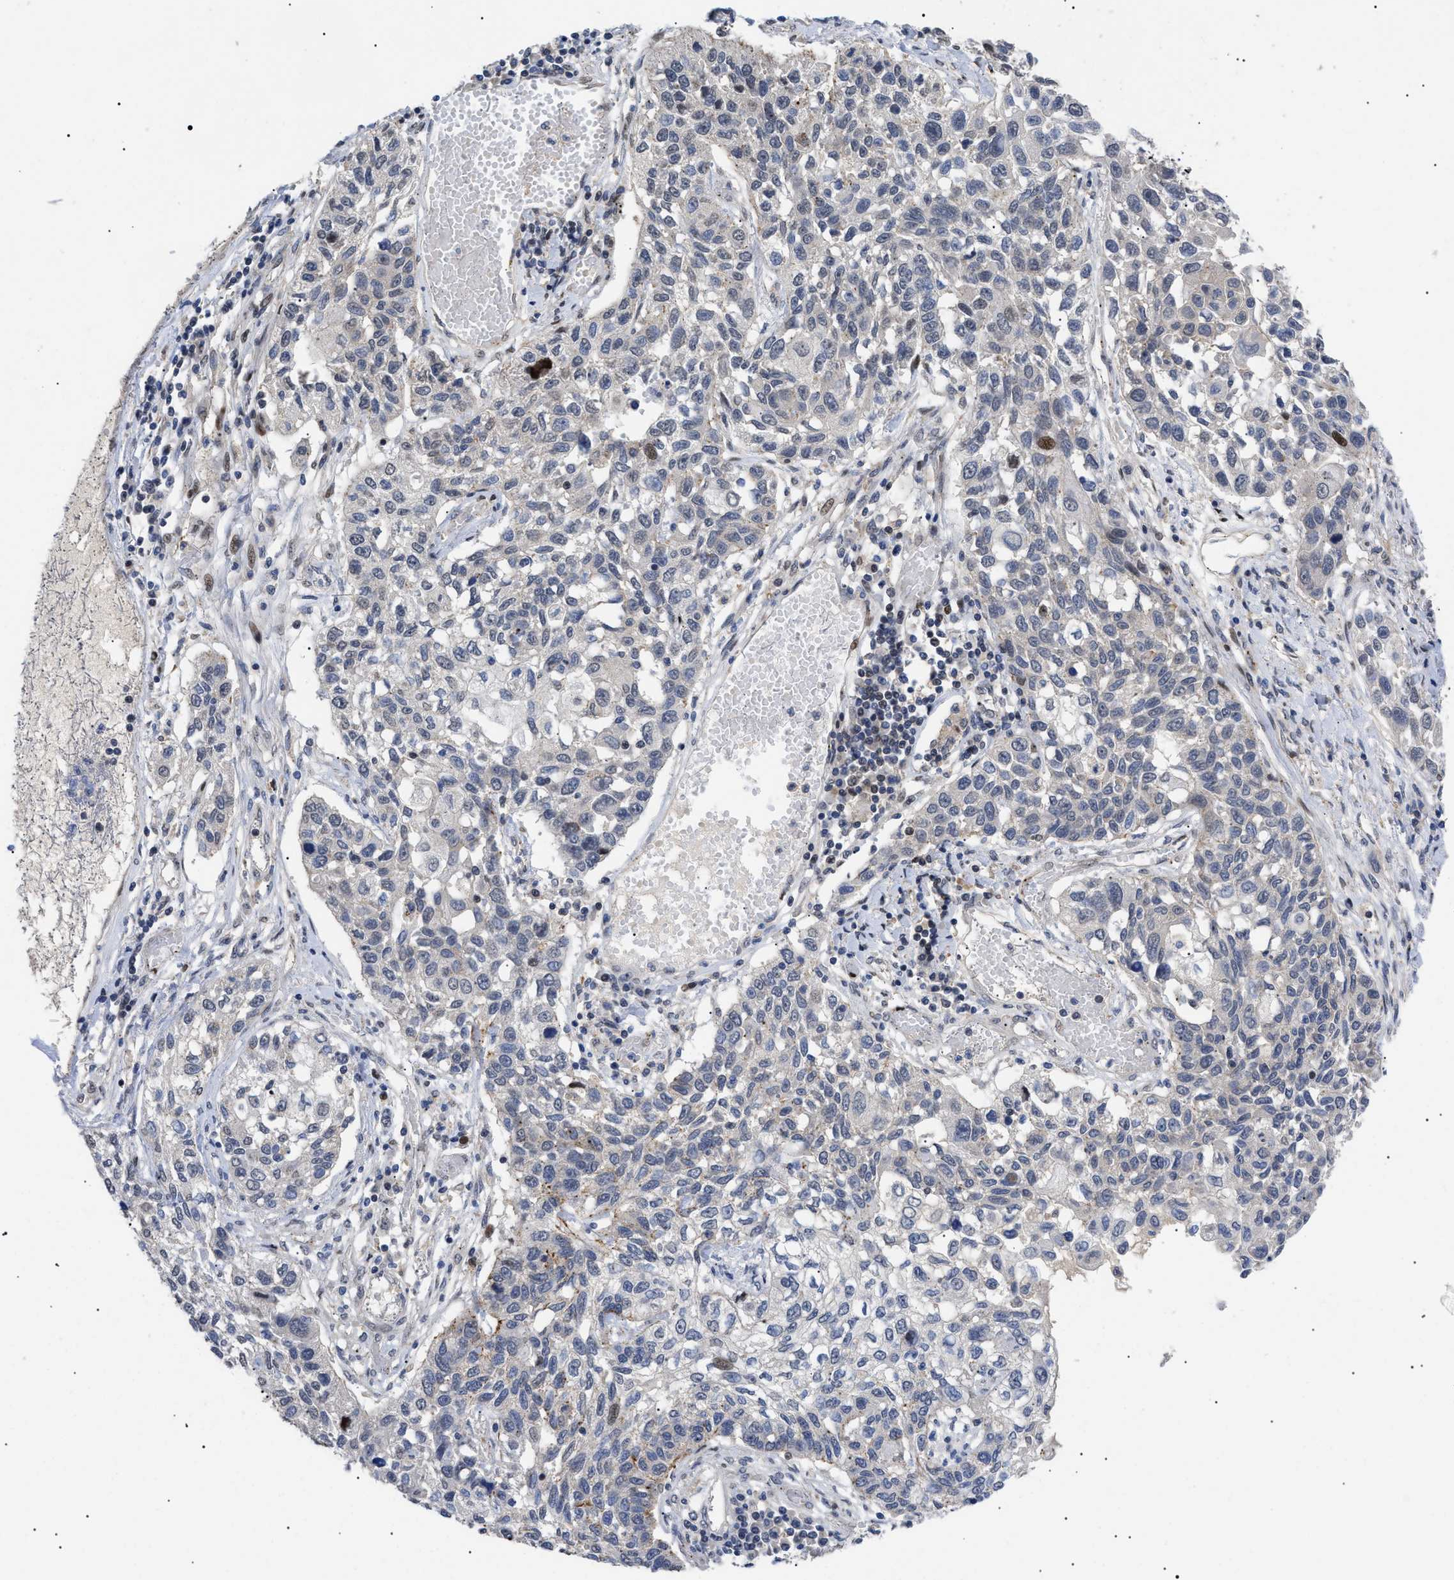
{"staining": {"intensity": "negative", "quantity": "none", "location": "none"}, "tissue": "lung cancer", "cell_type": "Tumor cells", "image_type": "cancer", "snomed": [{"axis": "morphology", "description": "Squamous cell carcinoma, NOS"}, {"axis": "topography", "description": "Lung"}], "caption": "Human lung squamous cell carcinoma stained for a protein using immunohistochemistry (IHC) exhibits no staining in tumor cells.", "gene": "SFXN5", "patient": {"sex": "male", "age": 71}}